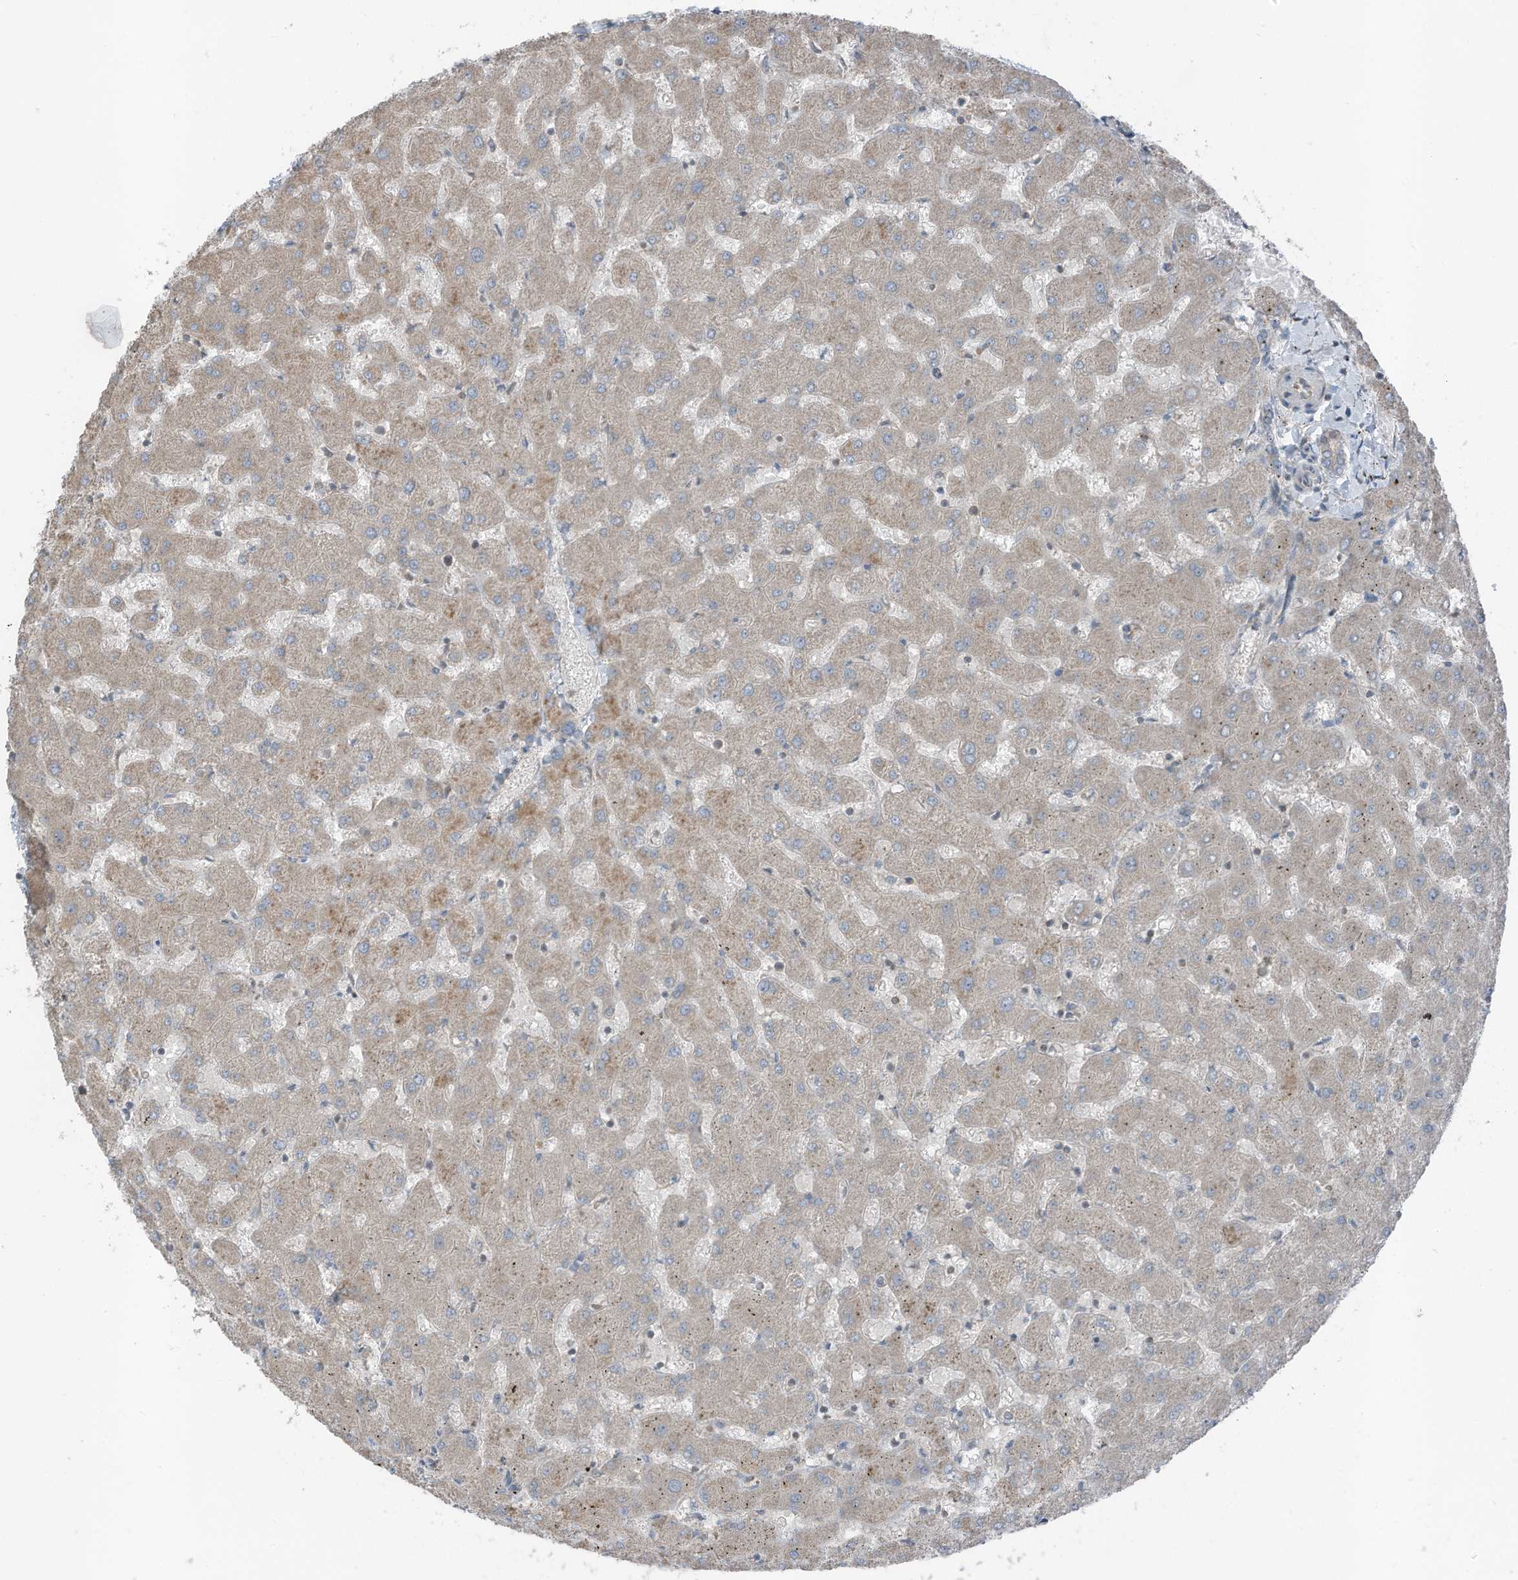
{"staining": {"intensity": "negative", "quantity": "none", "location": "none"}, "tissue": "liver", "cell_type": "Cholangiocytes", "image_type": "normal", "snomed": [{"axis": "morphology", "description": "Normal tissue, NOS"}, {"axis": "topography", "description": "Liver"}], "caption": "High magnification brightfield microscopy of normal liver stained with DAB (brown) and counterstained with hematoxylin (blue): cholangiocytes show no significant positivity.", "gene": "TXNDC9", "patient": {"sex": "female", "age": 63}}